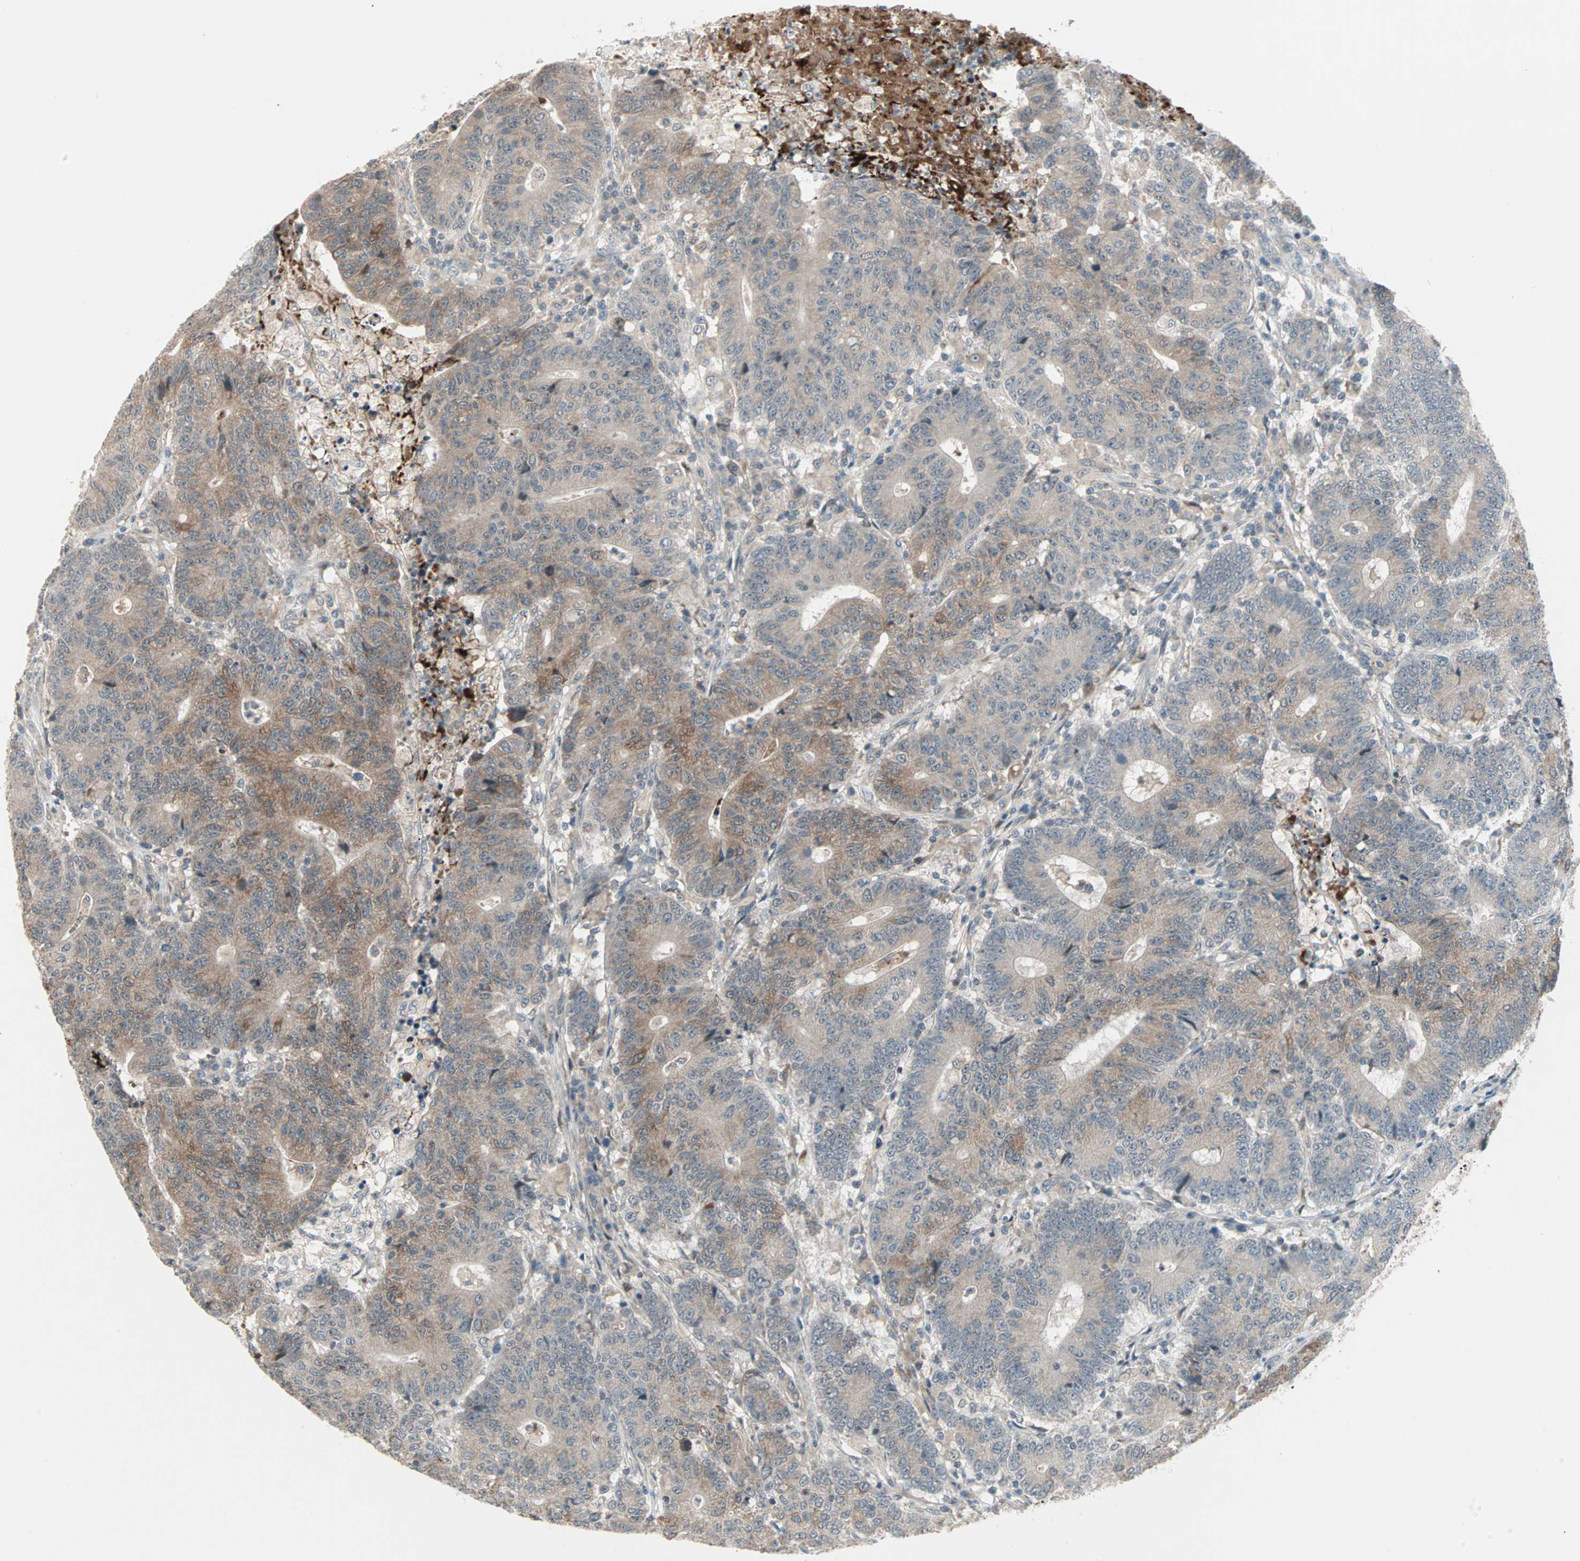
{"staining": {"intensity": "weak", "quantity": "25%-75%", "location": "cytoplasmic/membranous"}, "tissue": "colorectal cancer", "cell_type": "Tumor cells", "image_type": "cancer", "snomed": [{"axis": "morphology", "description": "Normal tissue, NOS"}, {"axis": "morphology", "description": "Adenocarcinoma, NOS"}, {"axis": "topography", "description": "Colon"}], "caption": "Colorectal cancer (adenocarcinoma) stained with a protein marker displays weak staining in tumor cells.", "gene": "PROS1", "patient": {"sex": "female", "age": 75}}